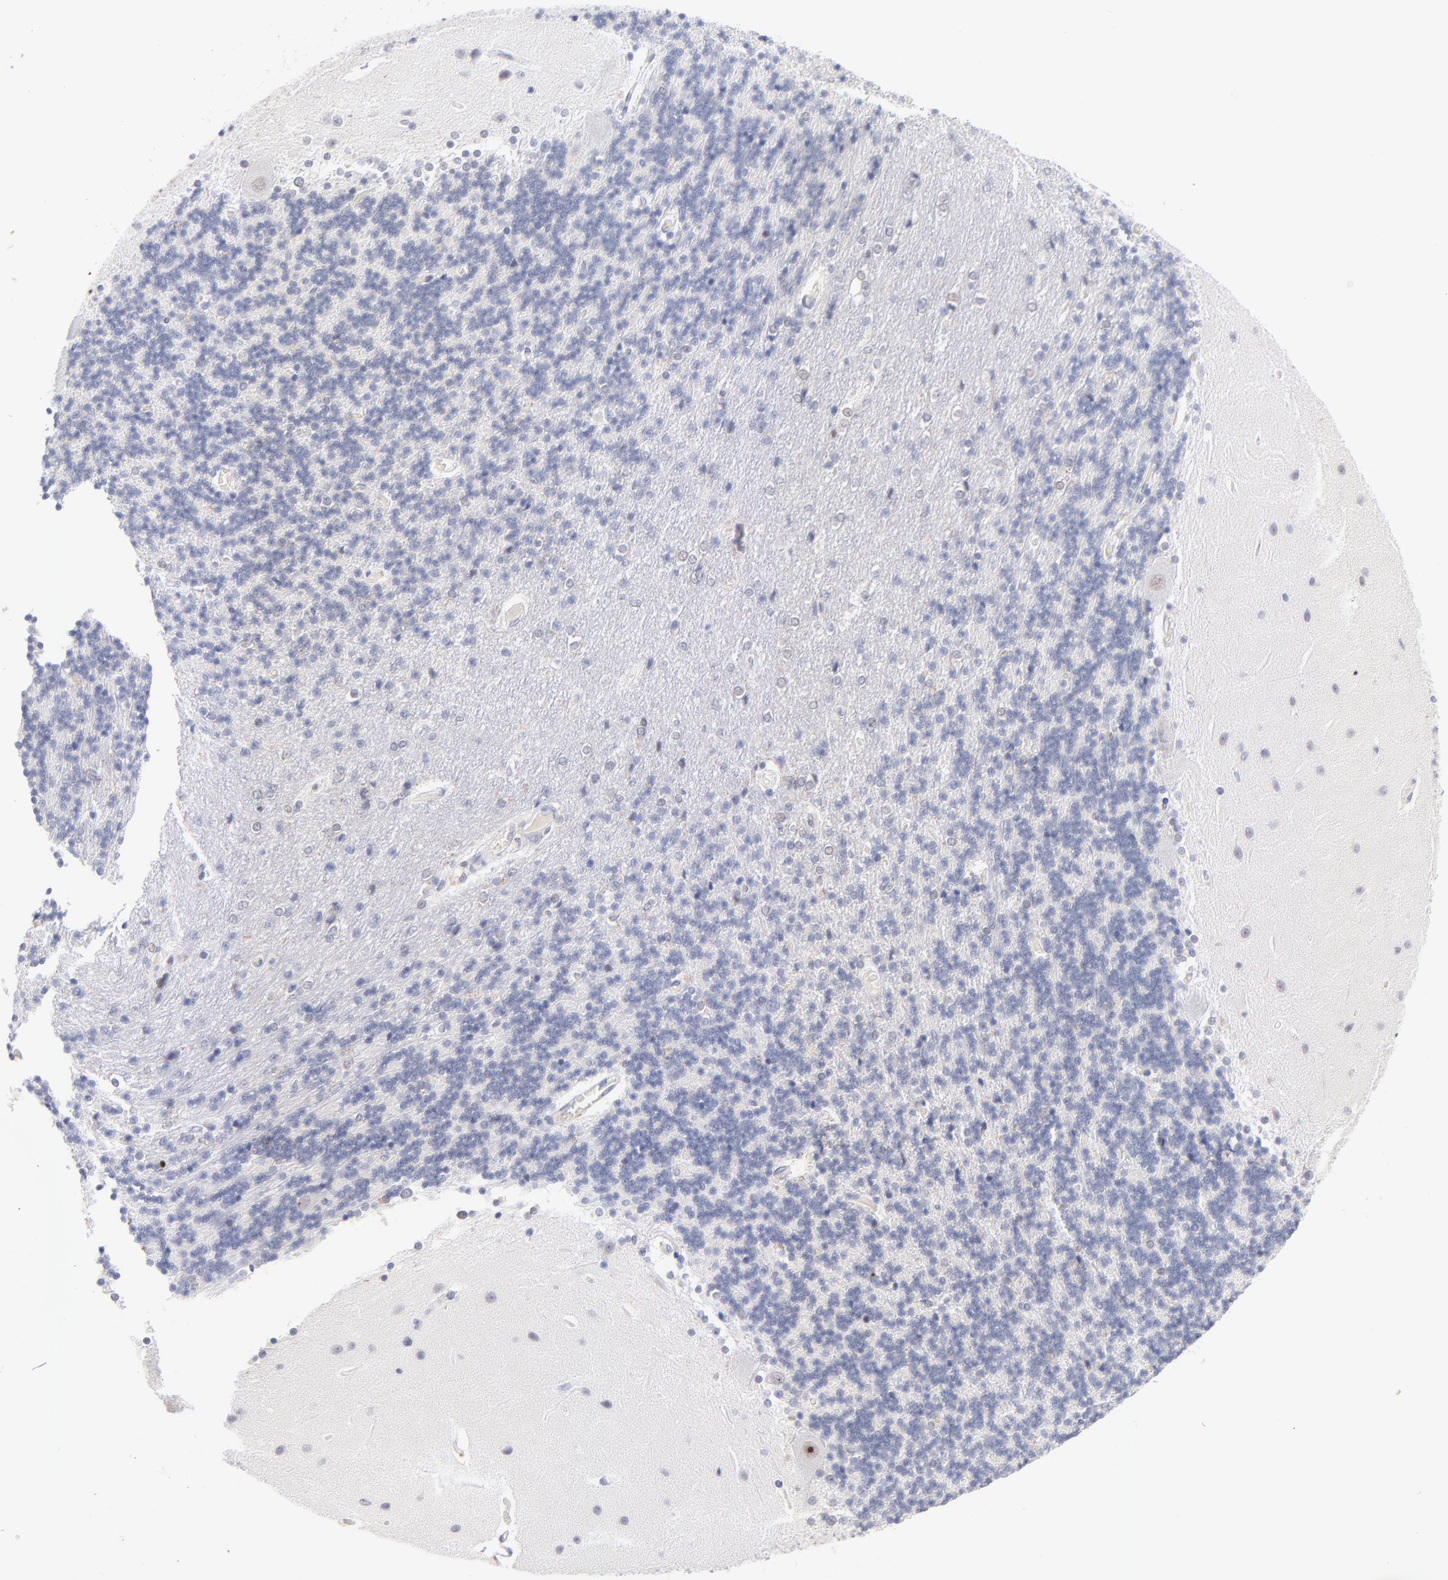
{"staining": {"intensity": "negative", "quantity": "none", "location": "none"}, "tissue": "cerebellum", "cell_type": "Cells in granular layer", "image_type": "normal", "snomed": [{"axis": "morphology", "description": "Normal tissue, NOS"}, {"axis": "topography", "description": "Cerebellum"}], "caption": "High power microscopy micrograph of an immunohistochemistry (IHC) image of benign cerebellum, revealing no significant positivity in cells in granular layer. Brightfield microscopy of immunohistochemistry (IHC) stained with DAB (3,3'-diaminobenzidine) (brown) and hematoxylin (blue), captured at high magnification.", "gene": "PARP1", "patient": {"sex": "female", "age": 54}}